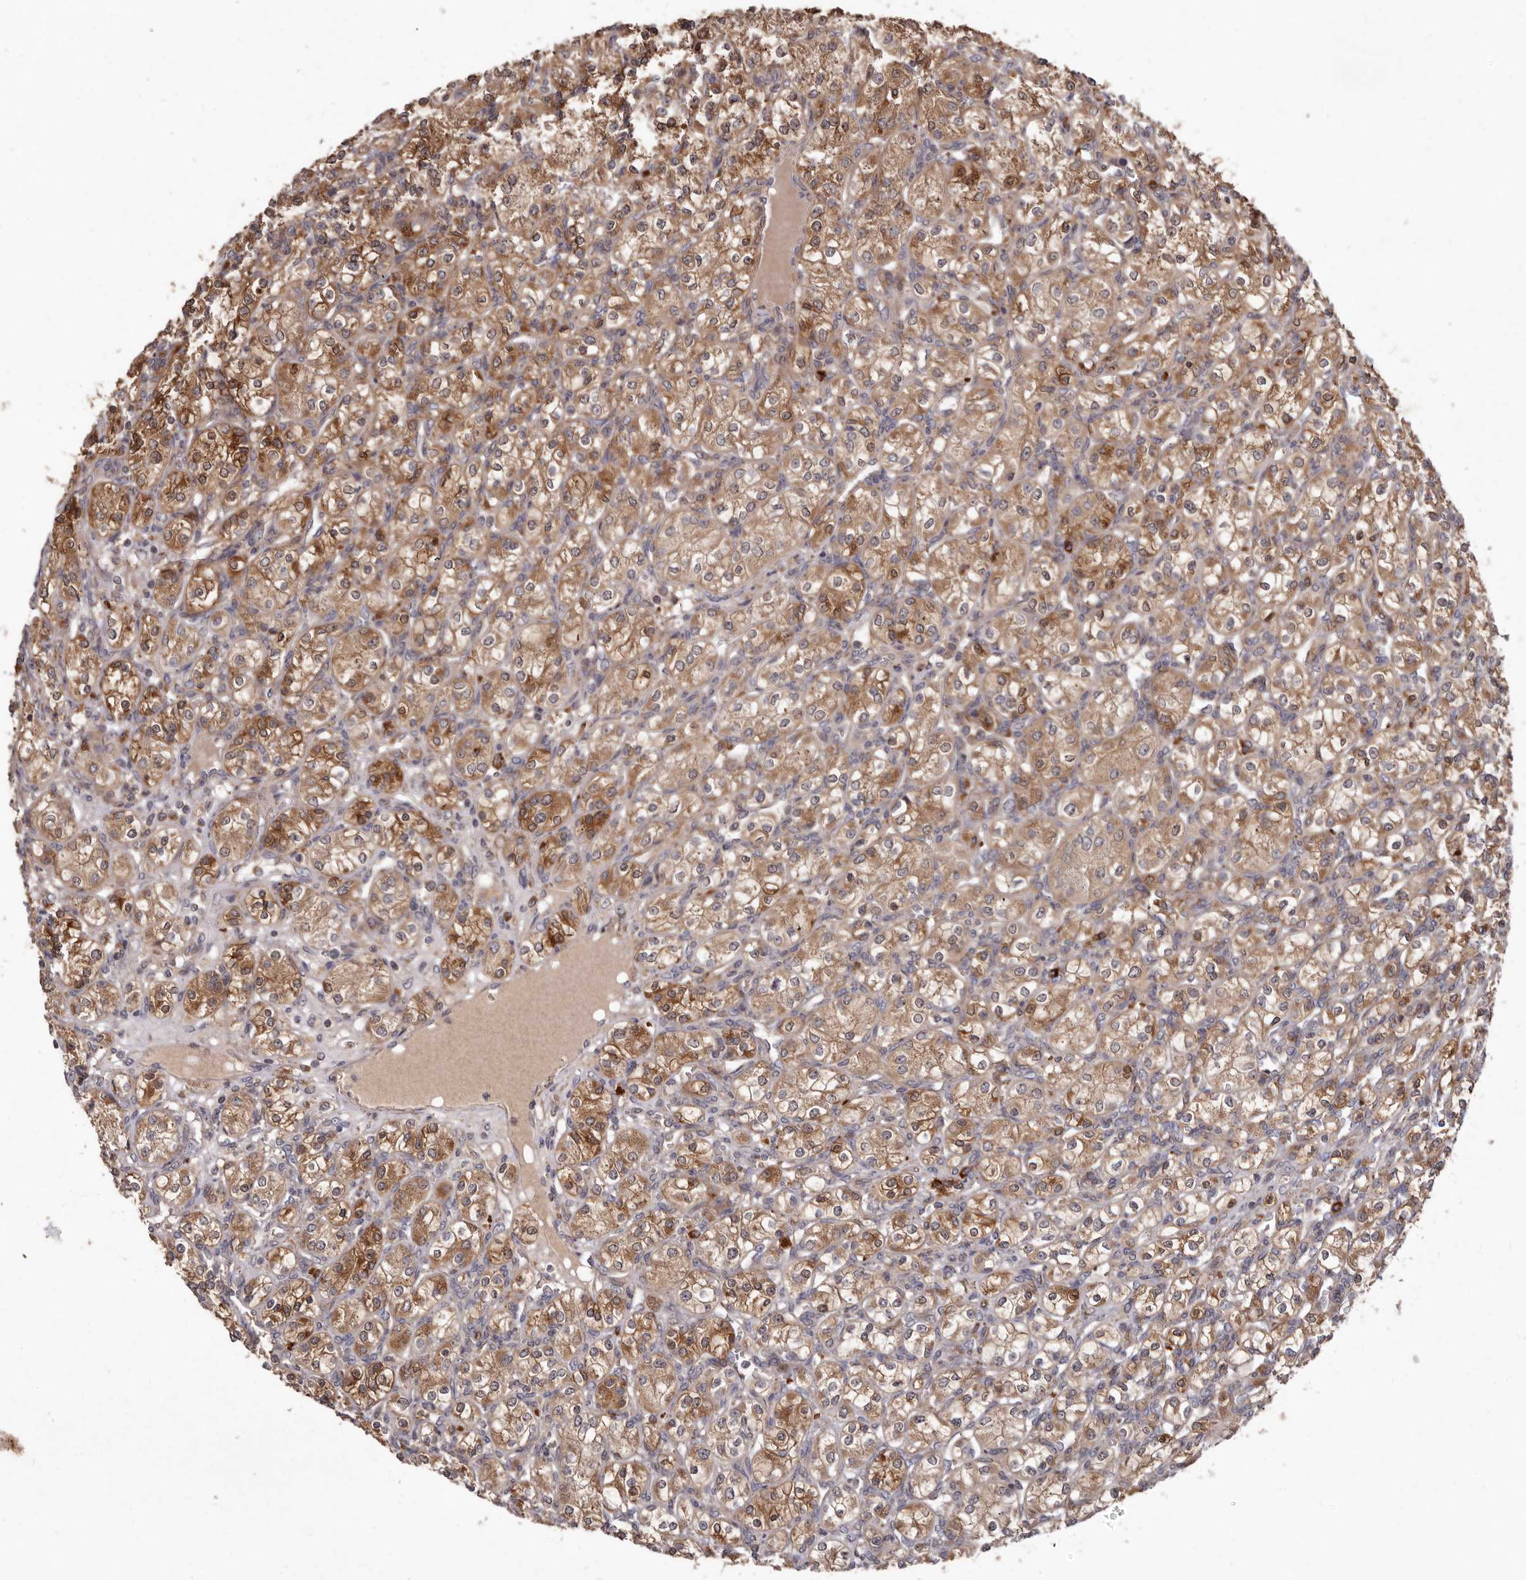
{"staining": {"intensity": "moderate", "quantity": ">75%", "location": "cytoplasmic/membranous"}, "tissue": "renal cancer", "cell_type": "Tumor cells", "image_type": "cancer", "snomed": [{"axis": "morphology", "description": "Adenocarcinoma, NOS"}, {"axis": "topography", "description": "Kidney"}], "caption": "Tumor cells display medium levels of moderate cytoplasmic/membranous positivity in about >75% of cells in human renal cancer (adenocarcinoma). The staining is performed using DAB brown chromogen to label protein expression. The nuclei are counter-stained blue using hematoxylin.", "gene": "GOT1L1", "patient": {"sex": "male", "age": 77}}